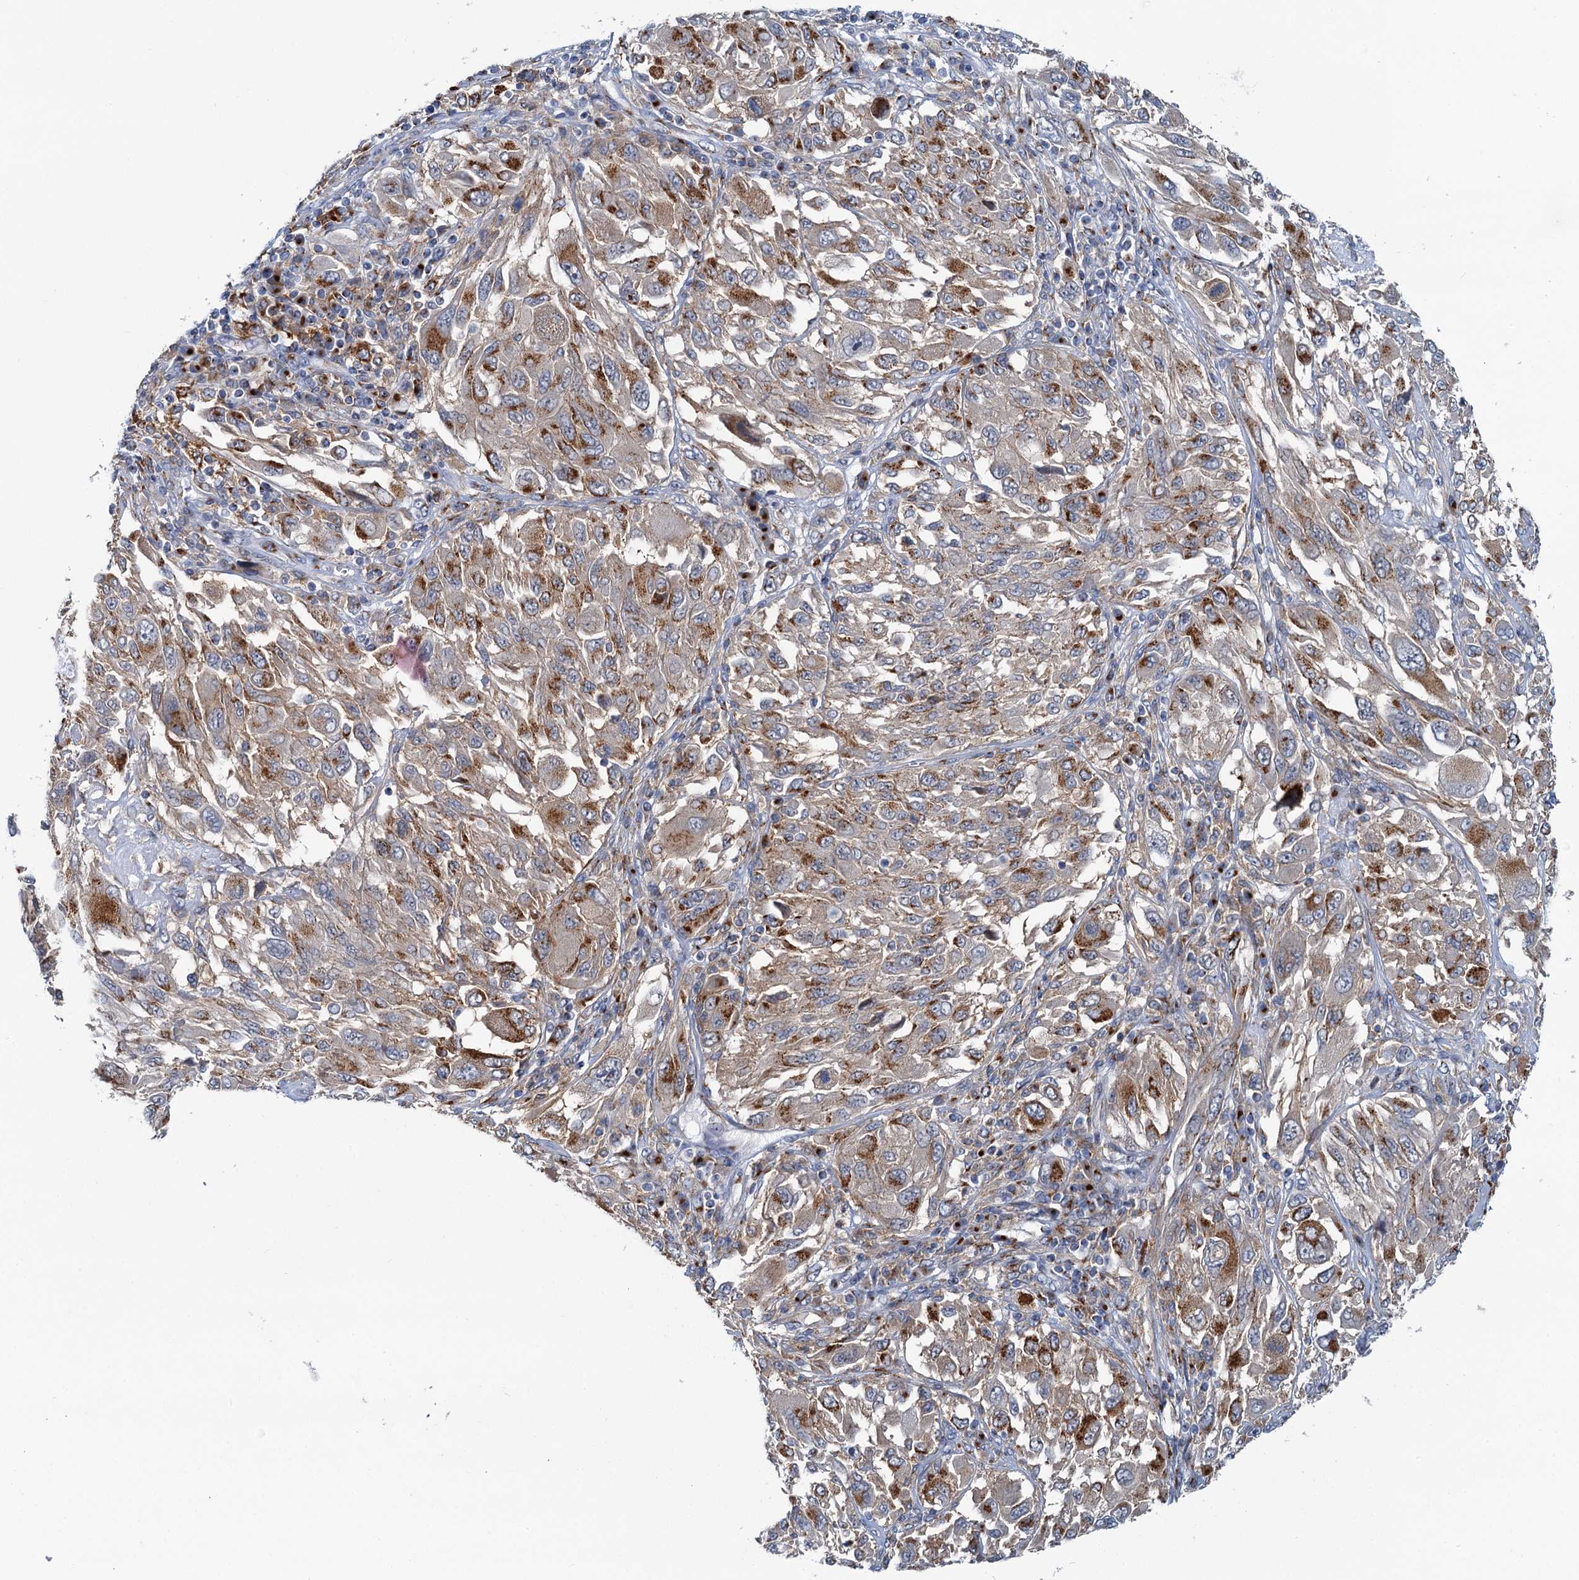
{"staining": {"intensity": "moderate", "quantity": ">75%", "location": "cytoplasmic/membranous"}, "tissue": "melanoma", "cell_type": "Tumor cells", "image_type": "cancer", "snomed": [{"axis": "morphology", "description": "Malignant melanoma, NOS"}, {"axis": "topography", "description": "Skin"}], "caption": "High-power microscopy captured an immunohistochemistry (IHC) photomicrograph of melanoma, revealing moderate cytoplasmic/membranous staining in about >75% of tumor cells.", "gene": "BET1L", "patient": {"sex": "female", "age": 91}}